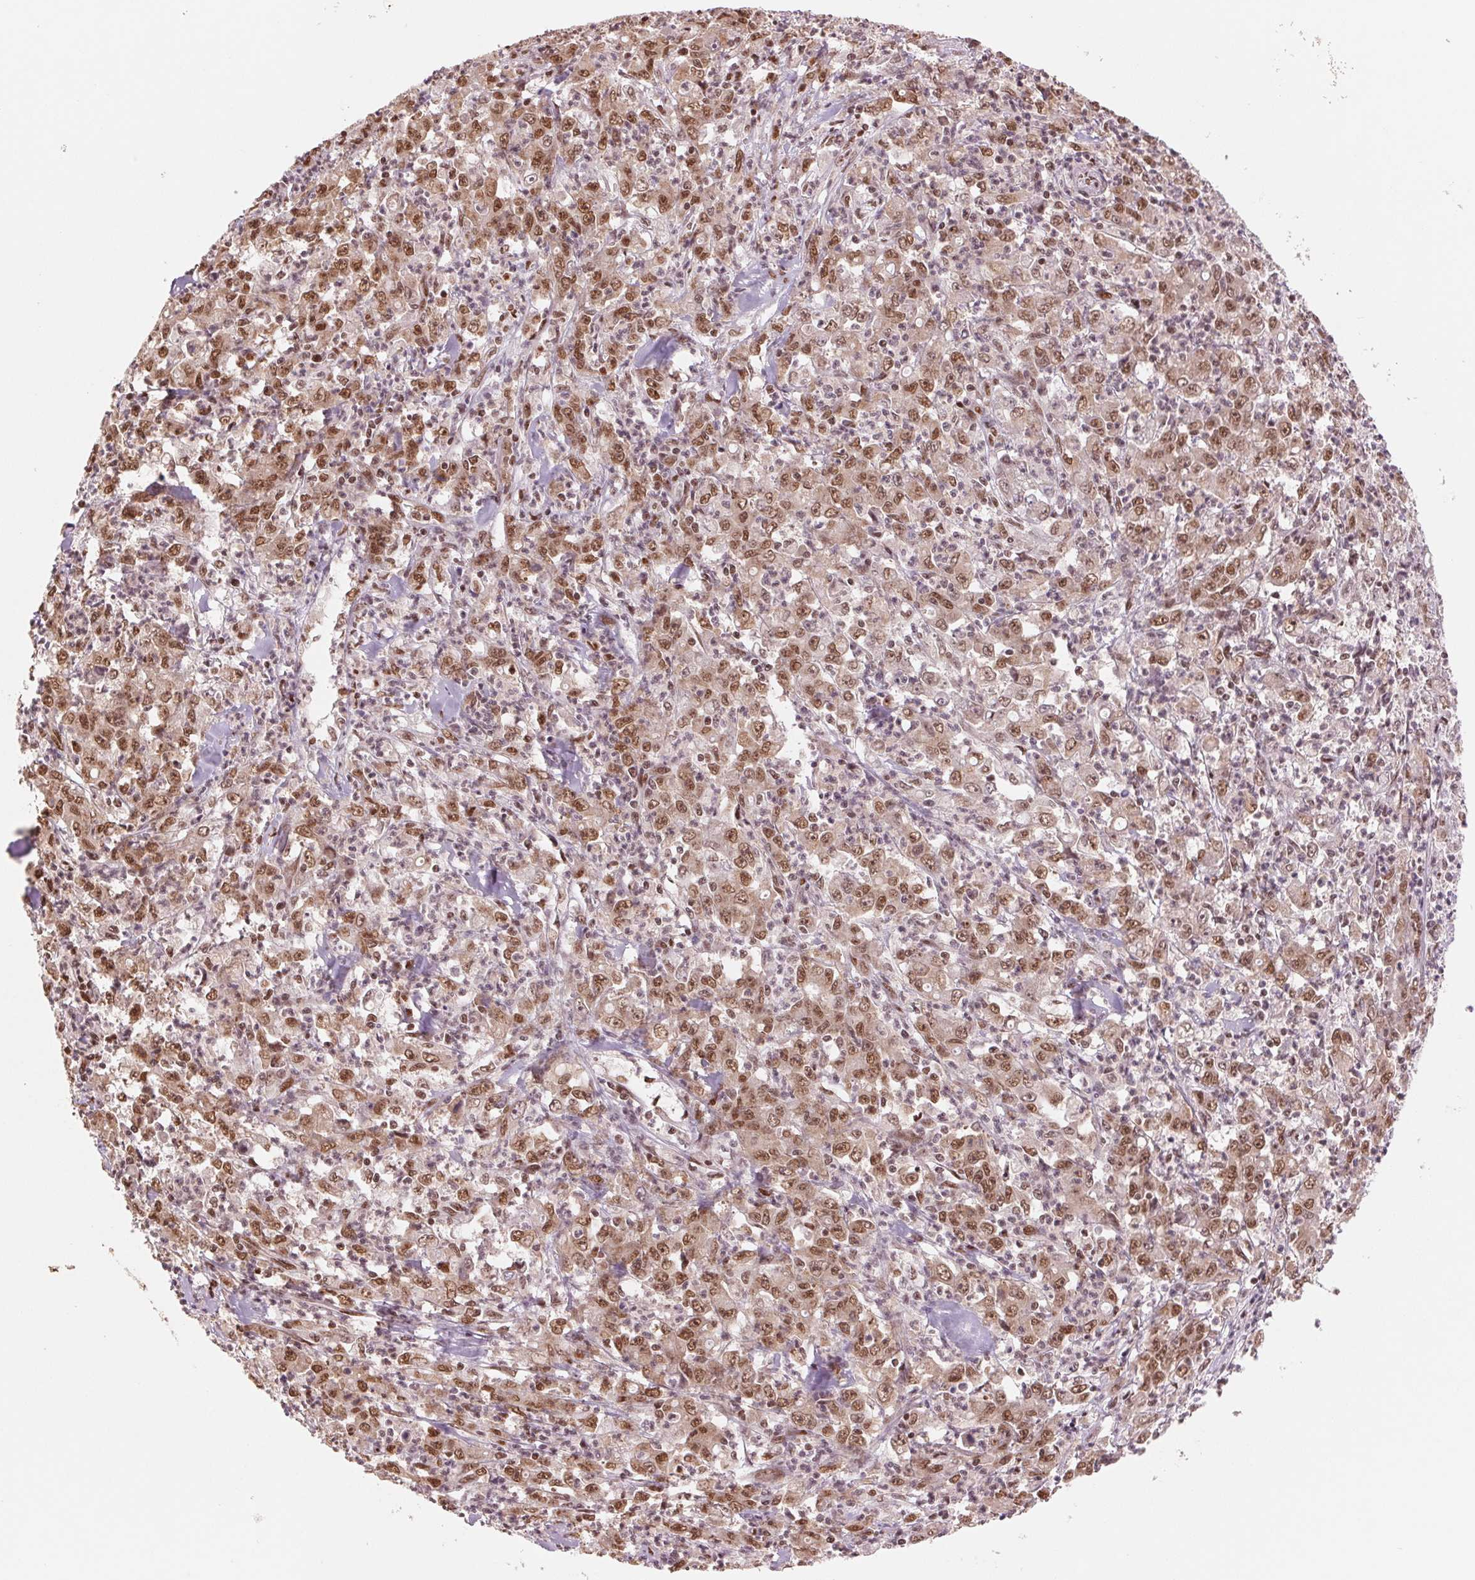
{"staining": {"intensity": "moderate", "quantity": ">75%", "location": "nuclear"}, "tissue": "stomach cancer", "cell_type": "Tumor cells", "image_type": "cancer", "snomed": [{"axis": "morphology", "description": "Adenocarcinoma, NOS"}, {"axis": "topography", "description": "Stomach, lower"}], "caption": "Immunohistochemical staining of stomach cancer (adenocarcinoma) demonstrates medium levels of moderate nuclear expression in approximately >75% of tumor cells. Nuclei are stained in blue.", "gene": "TTLL9", "patient": {"sex": "female", "age": 71}}